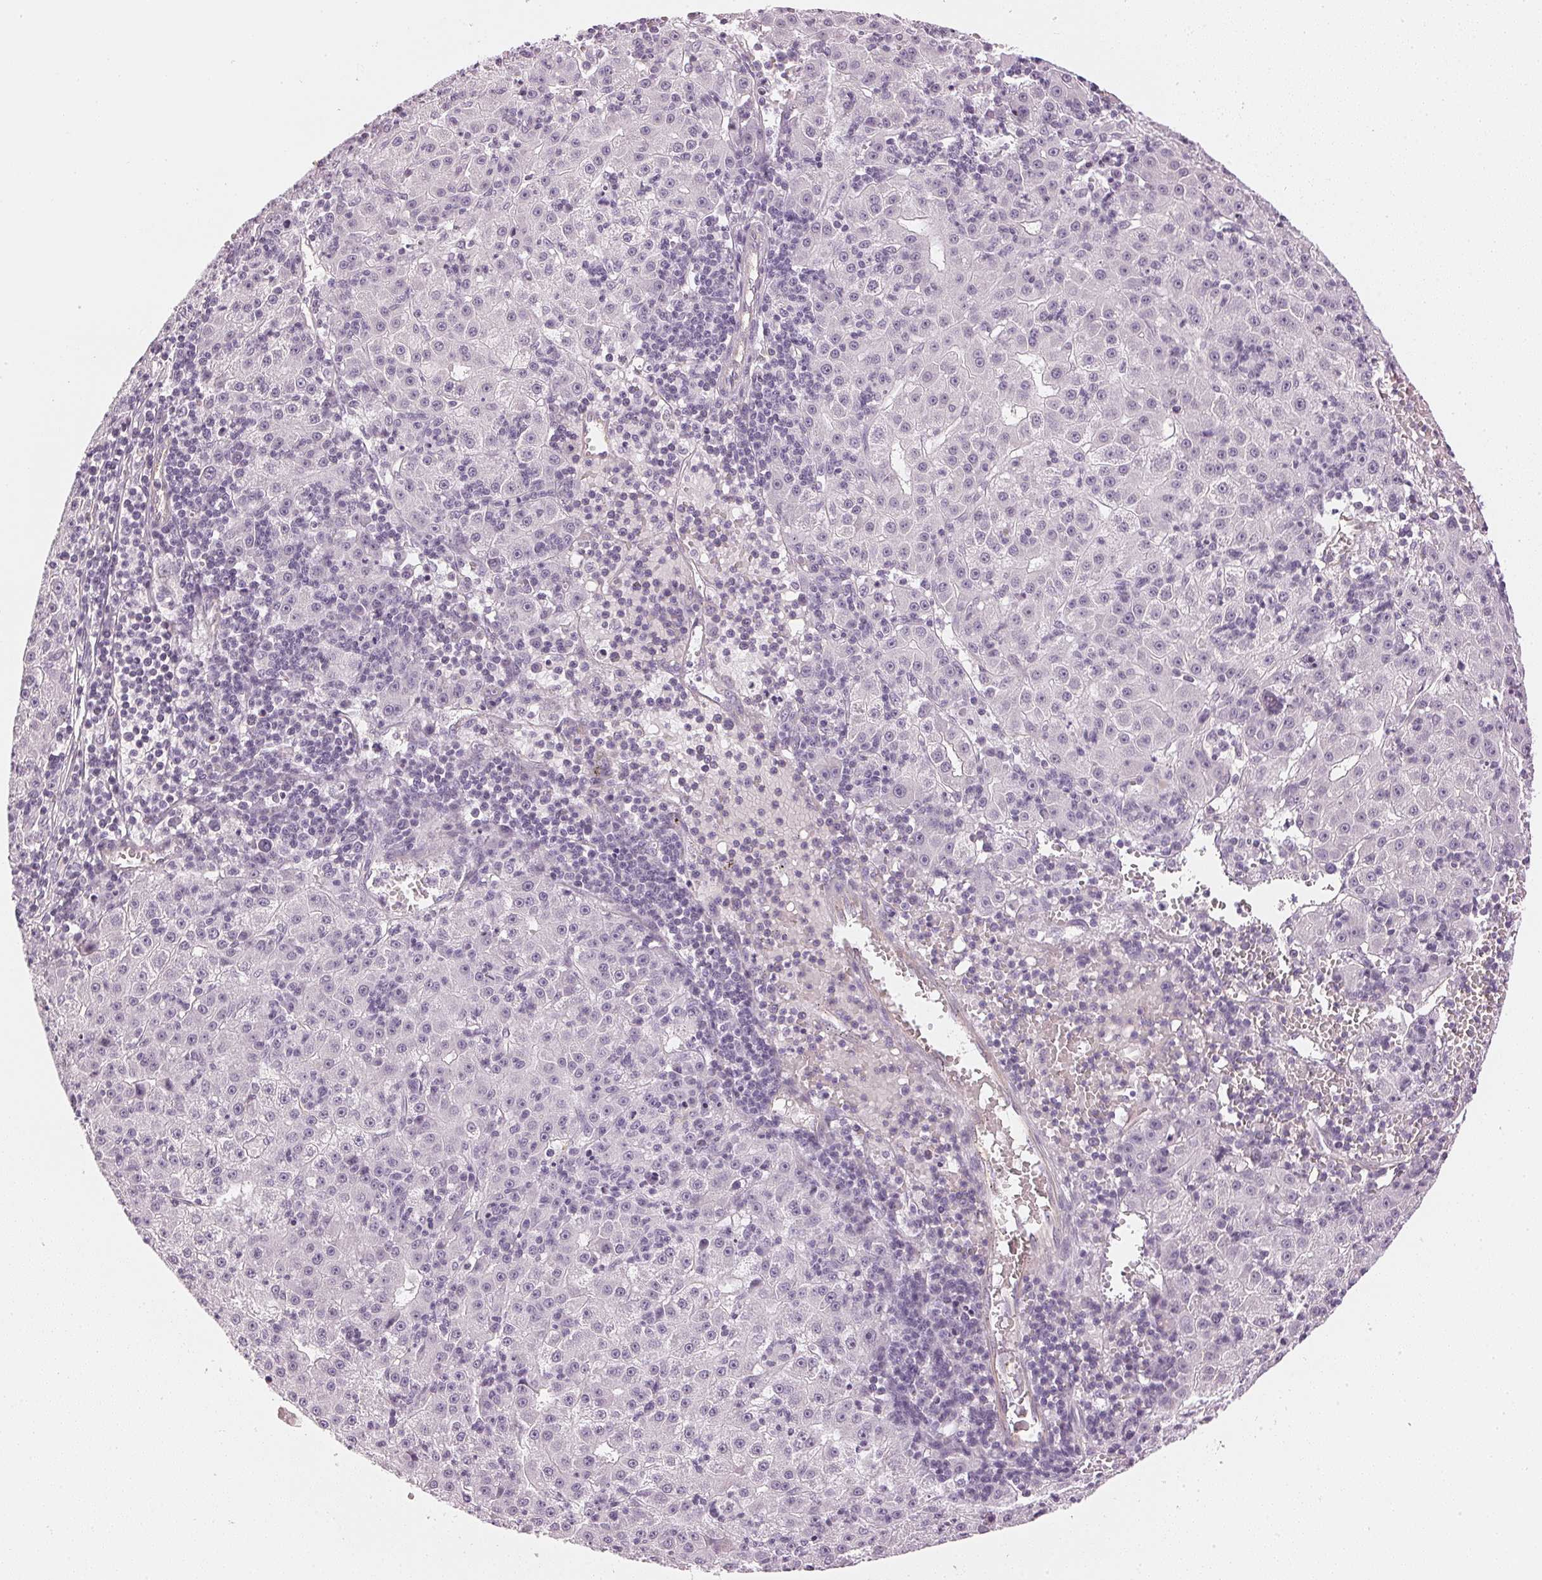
{"staining": {"intensity": "negative", "quantity": "none", "location": "none"}, "tissue": "liver cancer", "cell_type": "Tumor cells", "image_type": "cancer", "snomed": [{"axis": "morphology", "description": "Carcinoma, Hepatocellular, NOS"}, {"axis": "topography", "description": "Liver"}], "caption": "Immunohistochemical staining of human liver cancer displays no significant expression in tumor cells.", "gene": "APLP1", "patient": {"sex": "male", "age": 76}}